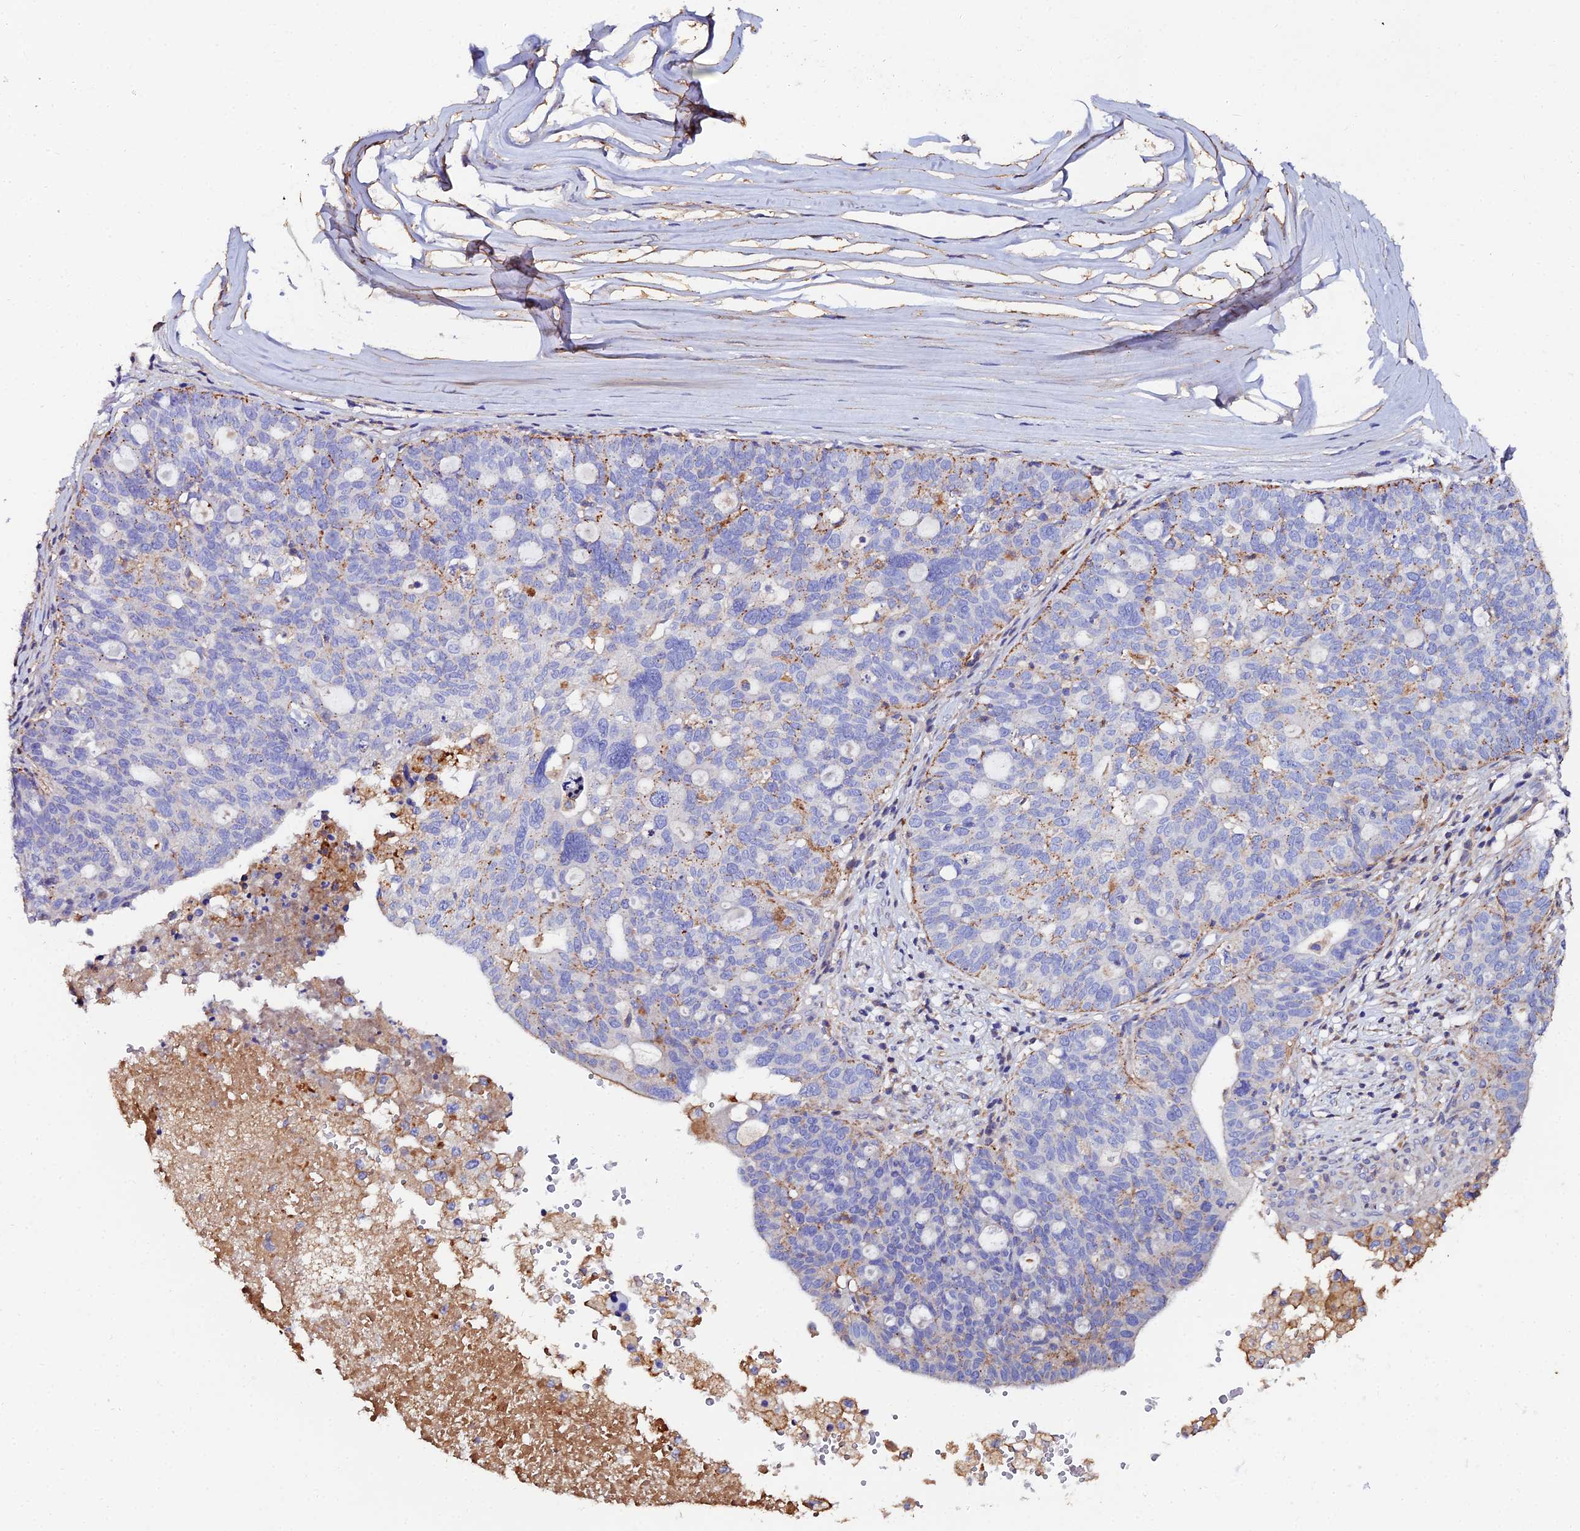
{"staining": {"intensity": "moderate", "quantity": "<25%", "location": "cytoplasmic/membranous"}, "tissue": "ovarian cancer", "cell_type": "Tumor cells", "image_type": "cancer", "snomed": [{"axis": "morphology", "description": "Cystadenocarcinoma, serous, NOS"}, {"axis": "topography", "description": "Ovary"}], "caption": "Ovarian cancer stained with immunohistochemistry shows moderate cytoplasmic/membranous expression in approximately <25% of tumor cells.", "gene": "C6", "patient": {"sex": "female", "age": 59}}